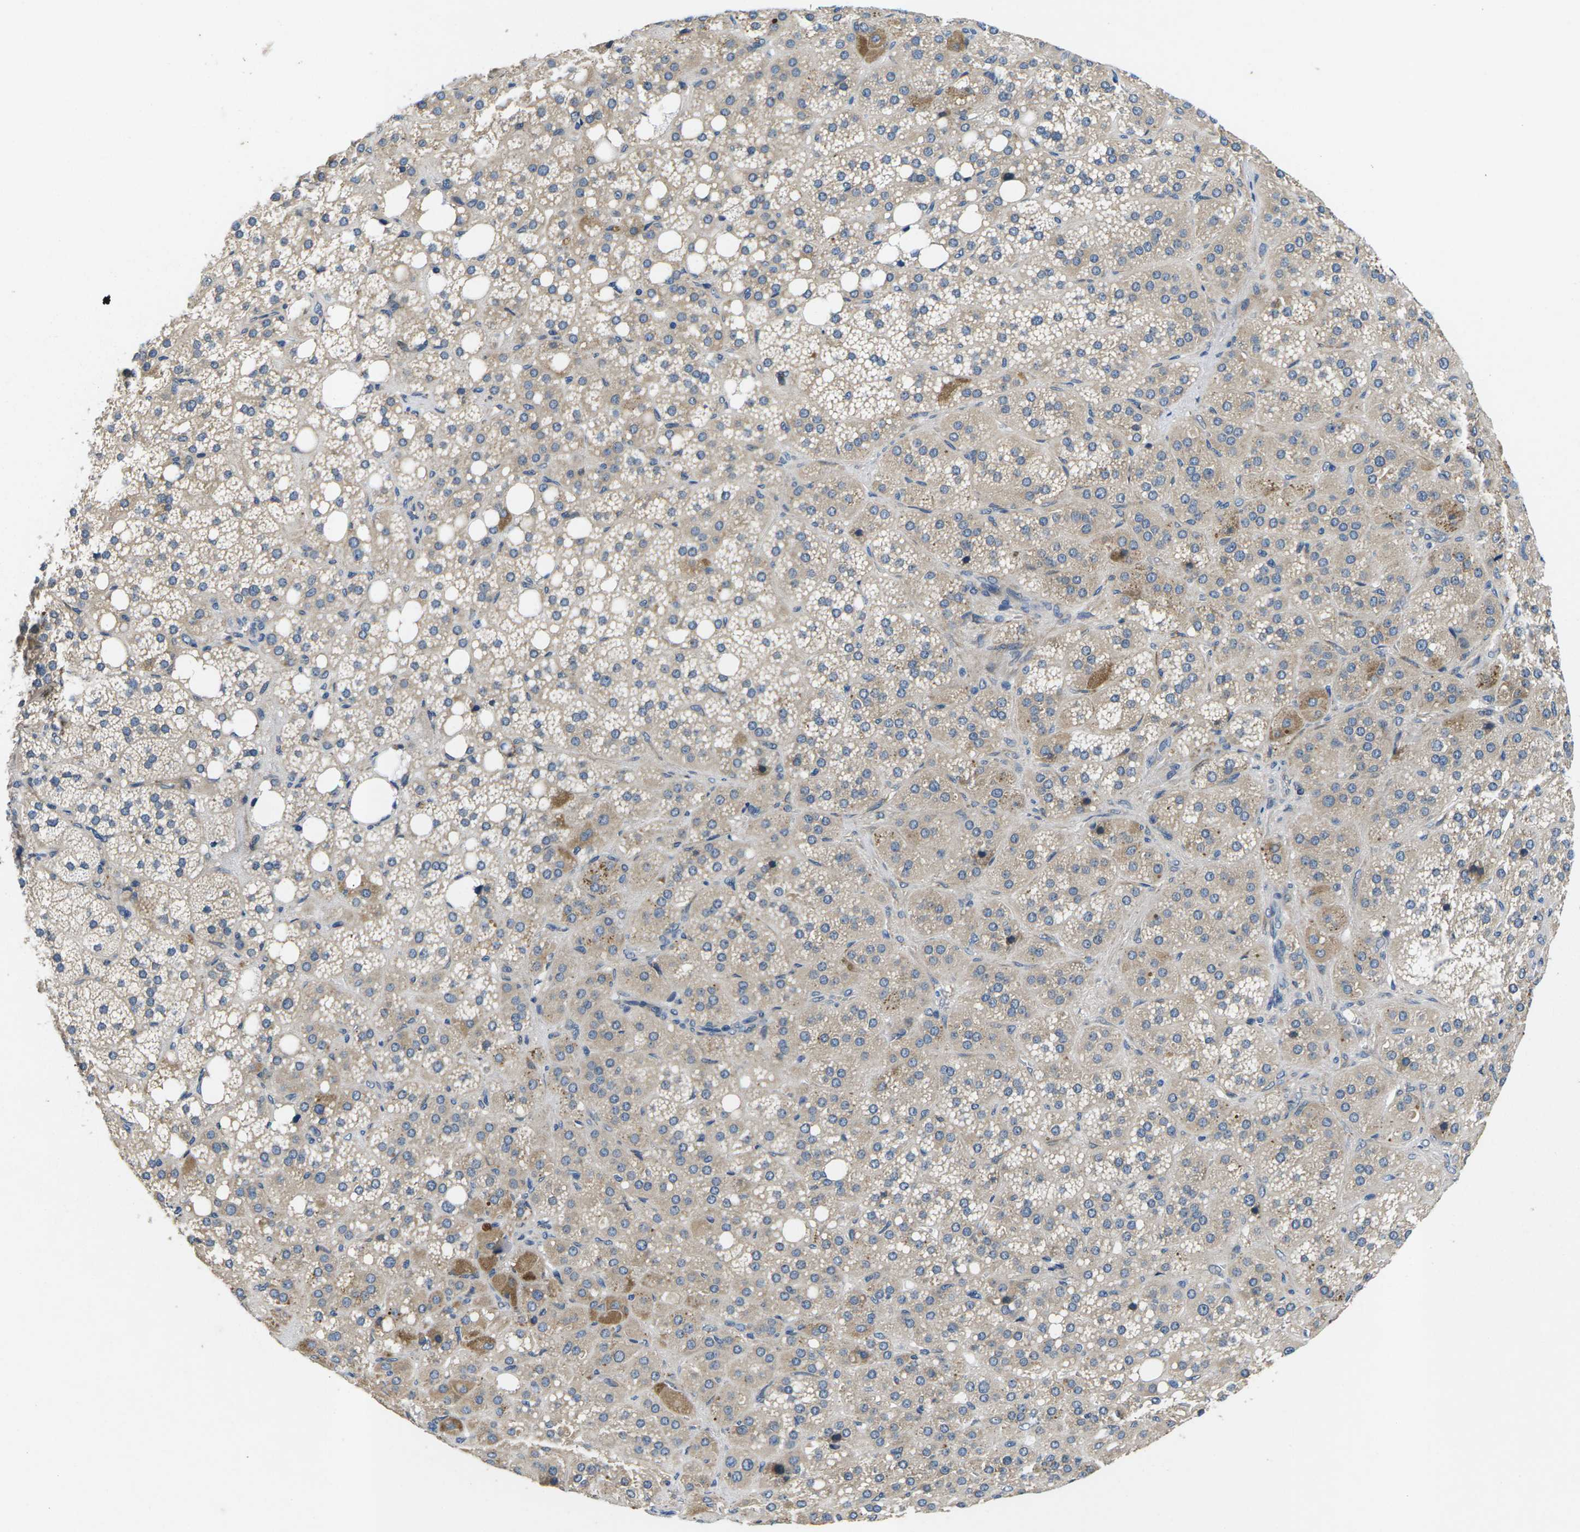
{"staining": {"intensity": "weak", "quantity": ">75%", "location": "cytoplasmic/membranous"}, "tissue": "adrenal gland", "cell_type": "Glandular cells", "image_type": "normal", "snomed": [{"axis": "morphology", "description": "Normal tissue, NOS"}, {"axis": "topography", "description": "Adrenal gland"}], "caption": "The immunohistochemical stain highlights weak cytoplasmic/membranous staining in glandular cells of unremarkable adrenal gland. The protein is stained brown, and the nuclei are stained in blue (DAB (3,3'-diaminobenzidine) IHC with brightfield microscopy, high magnification).", "gene": "ERGIC3", "patient": {"sex": "female", "age": 59}}